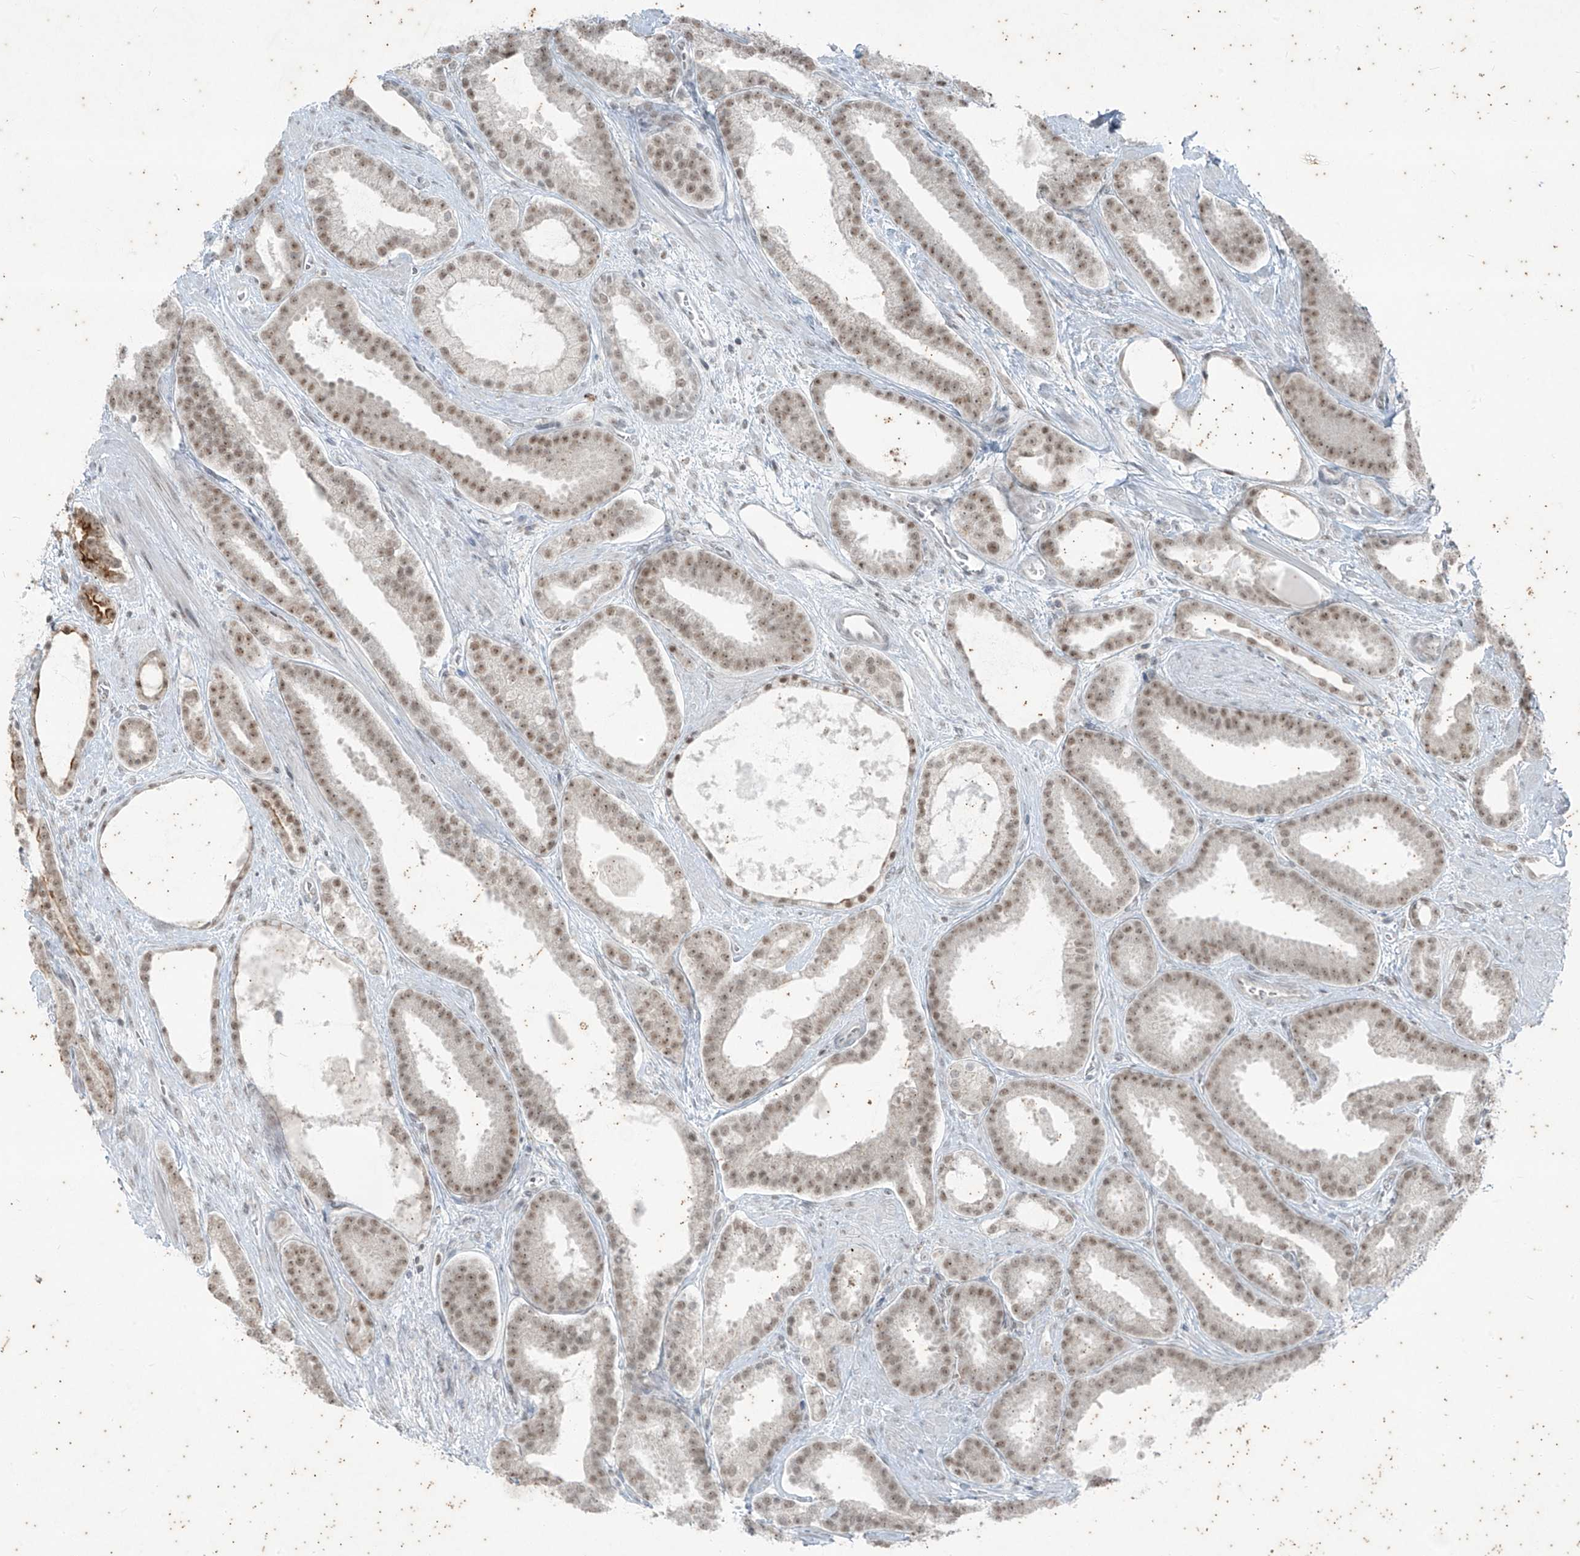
{"staining": {"intensity": "weak", "quantity": ">75%", "location": "nuclear"}, "tissue": "prostate cancer", "cell_type": "Tumor cells", "image_type": "cancer", "snomed": [{"axis": "morphology", "description": "Adenocarcinoma, High grade"}, {"axis": "topography", "description": "Prostate"}], "caption": "Tumor cells exhibit weak nuclear positivity in about >75% of cells in prostate adenocarcinoma (high-grade).", "gene": "ZNF354B", "patient": {"sex": "male", "age": 60}}